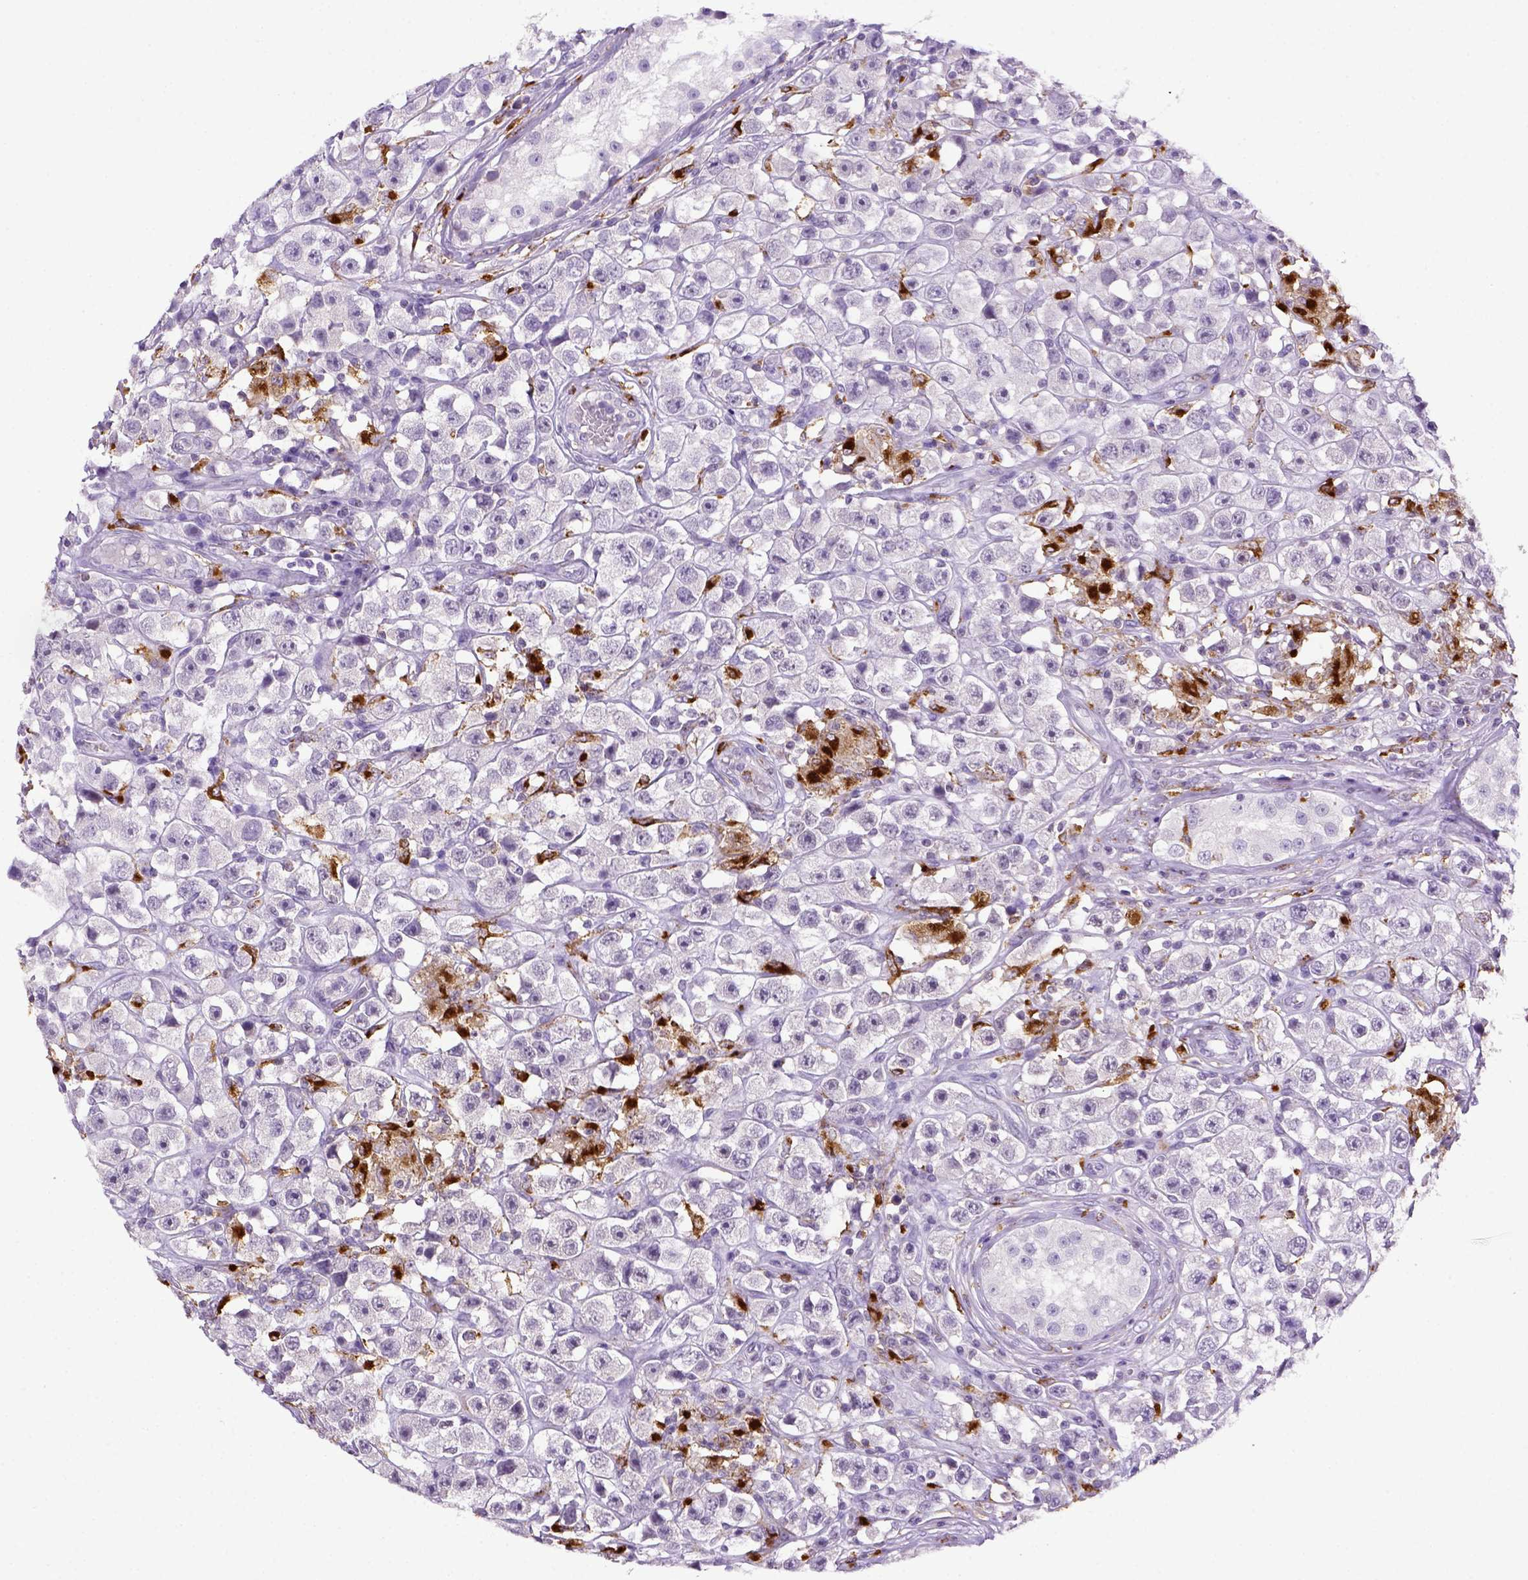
{"staining": {"intensity": "negative", "quantity": "none", "location": "none"}, "tissue": "testis cancer", "cell_type": "Tumor cells", "image_type": "cancer", "snomed": [{"axis": "morphology", "description": "Seminoma, NOS"}, {"axis": "topography", "description": "Testis"}], "caption": "DAB (3,3'-diaminobenzidine) immunohistochemical staining of human testis seminoma reveals no significant staining in tumor cells.", "gene": "CD68", "patient": {"sex": "male", "age": 45}}